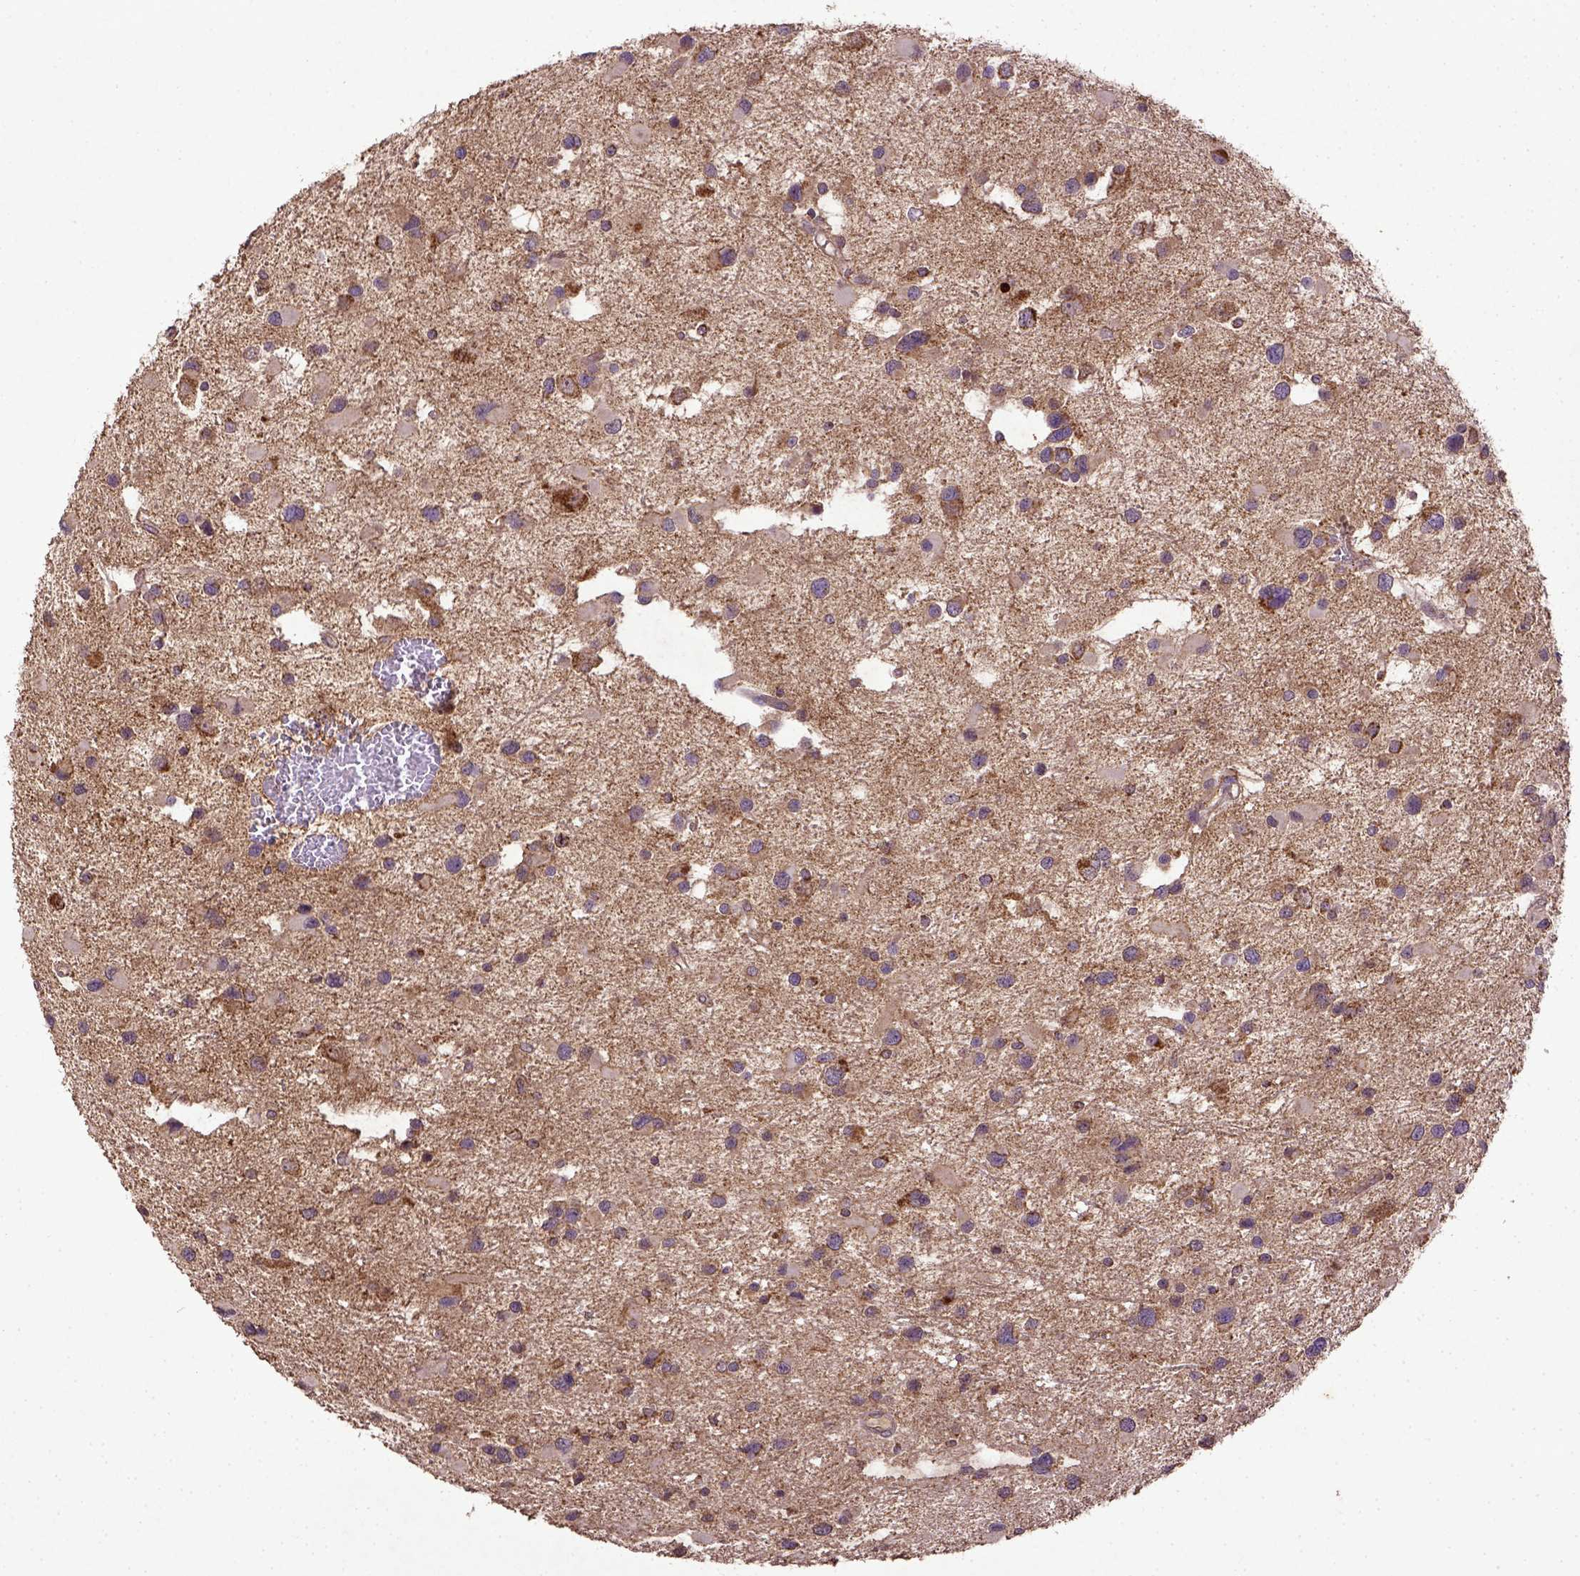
{"staining": {"intensity": "weak", "quantity": ">75%", "location": "cytoplasmic/membranous"}, "tissue": "glioma", "cell_type": "Tumor cells", "image_type": "cancer", "snomed": [{"axis": "morphology", "description": "Glioma, malignant, Low grade"}, {"axis": "topography", "description": "Brain"}], "caption": "IHC photomicrograph of malignant glioma (low-grade) stained for a protein (brown), which displays low levels of weak cytoplasmic/membranous positivity in approximately >75% of tumor cells.", "gene": "MT-CO1", "patient": {"sex": "female", "age": 32}}